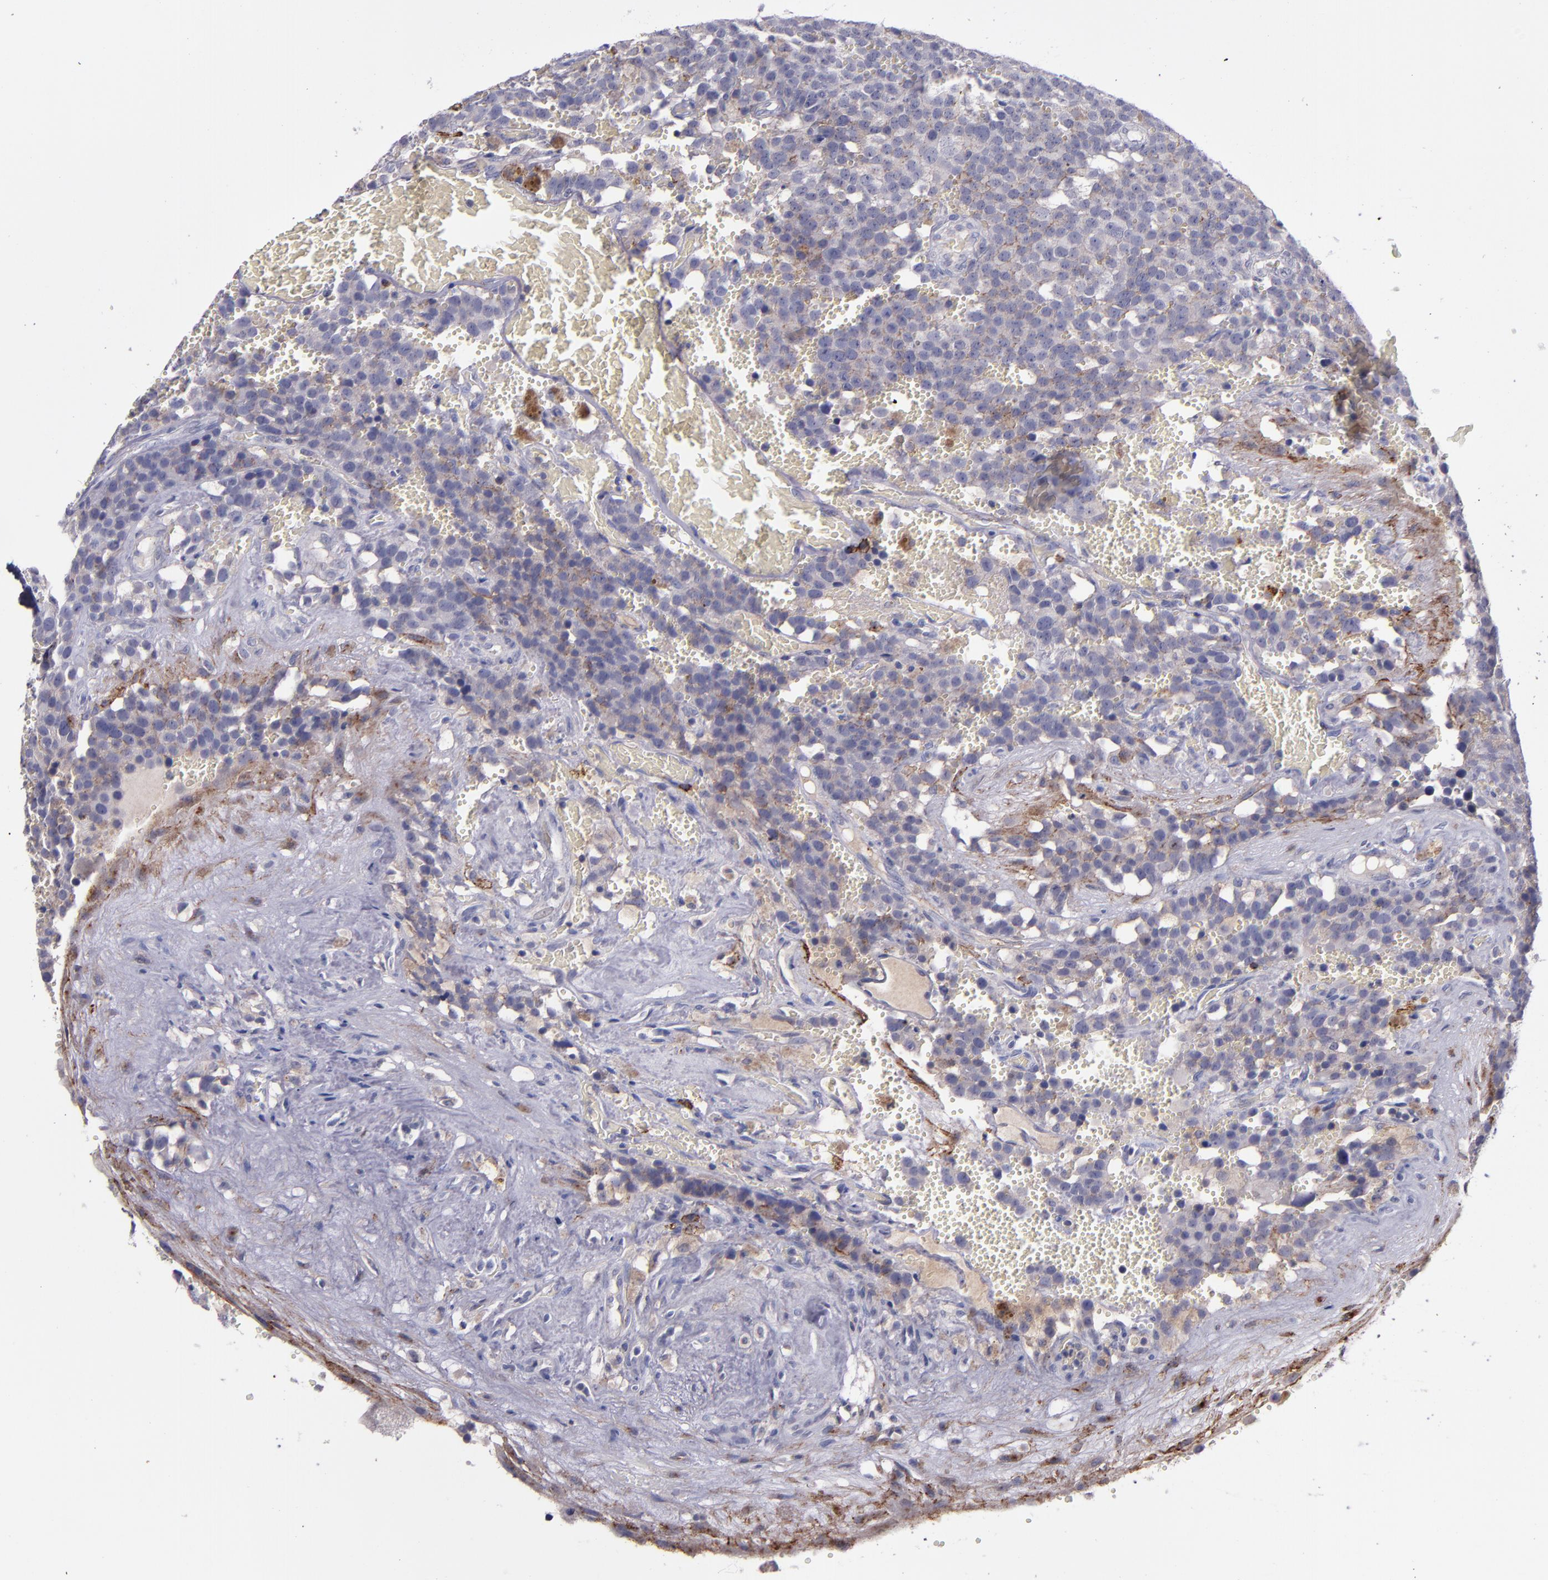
{"staining": {"intensity": "moderate", "quantity": "25%-75%", "location": "cytoplasmic/membranous"}, "tissue": "testis cancer", "cell_type": "Tumor cells", "image_type": "cancer", "snomed": [{"axis": "morphology", "description": "Seminoma, NOS"}, {"axis": "topography", "description": "Testis"}], "caption": "Testis cancer tissue exhibits moderate cytoplasmic/membranous expression in about 25%-75% of tumor cells", "gene": "MFGE8", "patient": {"sex": "male", "age": 71}}